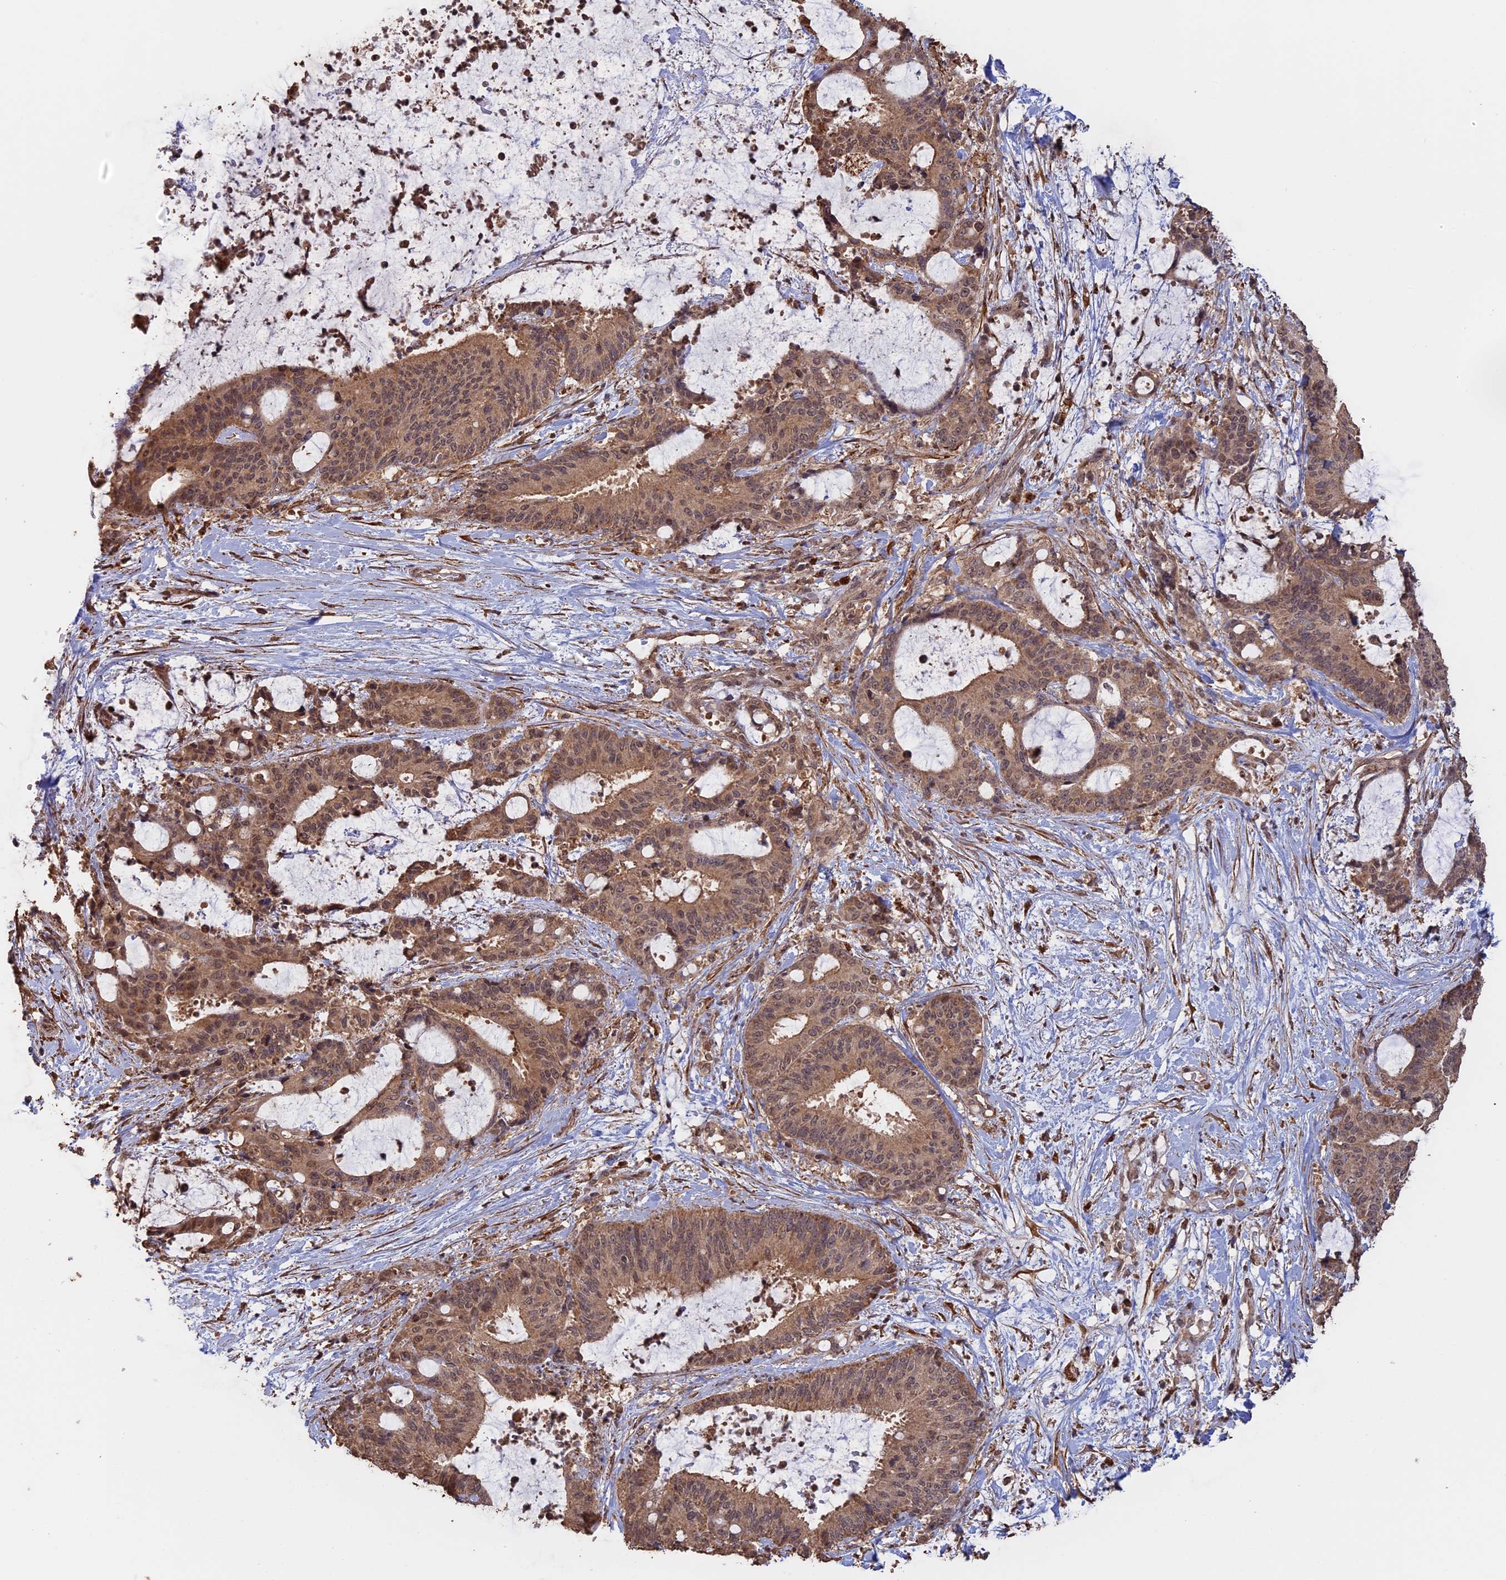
{"staining": {"intensity": "moderate", "quantity": ">75%", "location": "cytoplasmic/membranous,nuclear"}, "tissue": "liver cancer", "cell_type": "Tumor cells", "image_type": "cancer", "snomed": [{"axis": "morphology", "description": "Normal tissue, NOS"}, {"axis": "morphology", "description": "Cholangiocarcinoma"}, {"axis": "topography", "description": "Liver"}, {"axis": "topography", "description": "Peripheral nerve tissue"}], "caption": "A brown stain labels moderate cytoplasmic/membranous and nuclear positivity of a protein in cholangiocarcinoma (liver) tumor cells.", "gene": "FAM210B", "patient": {"sex": "female", "age": 73}}